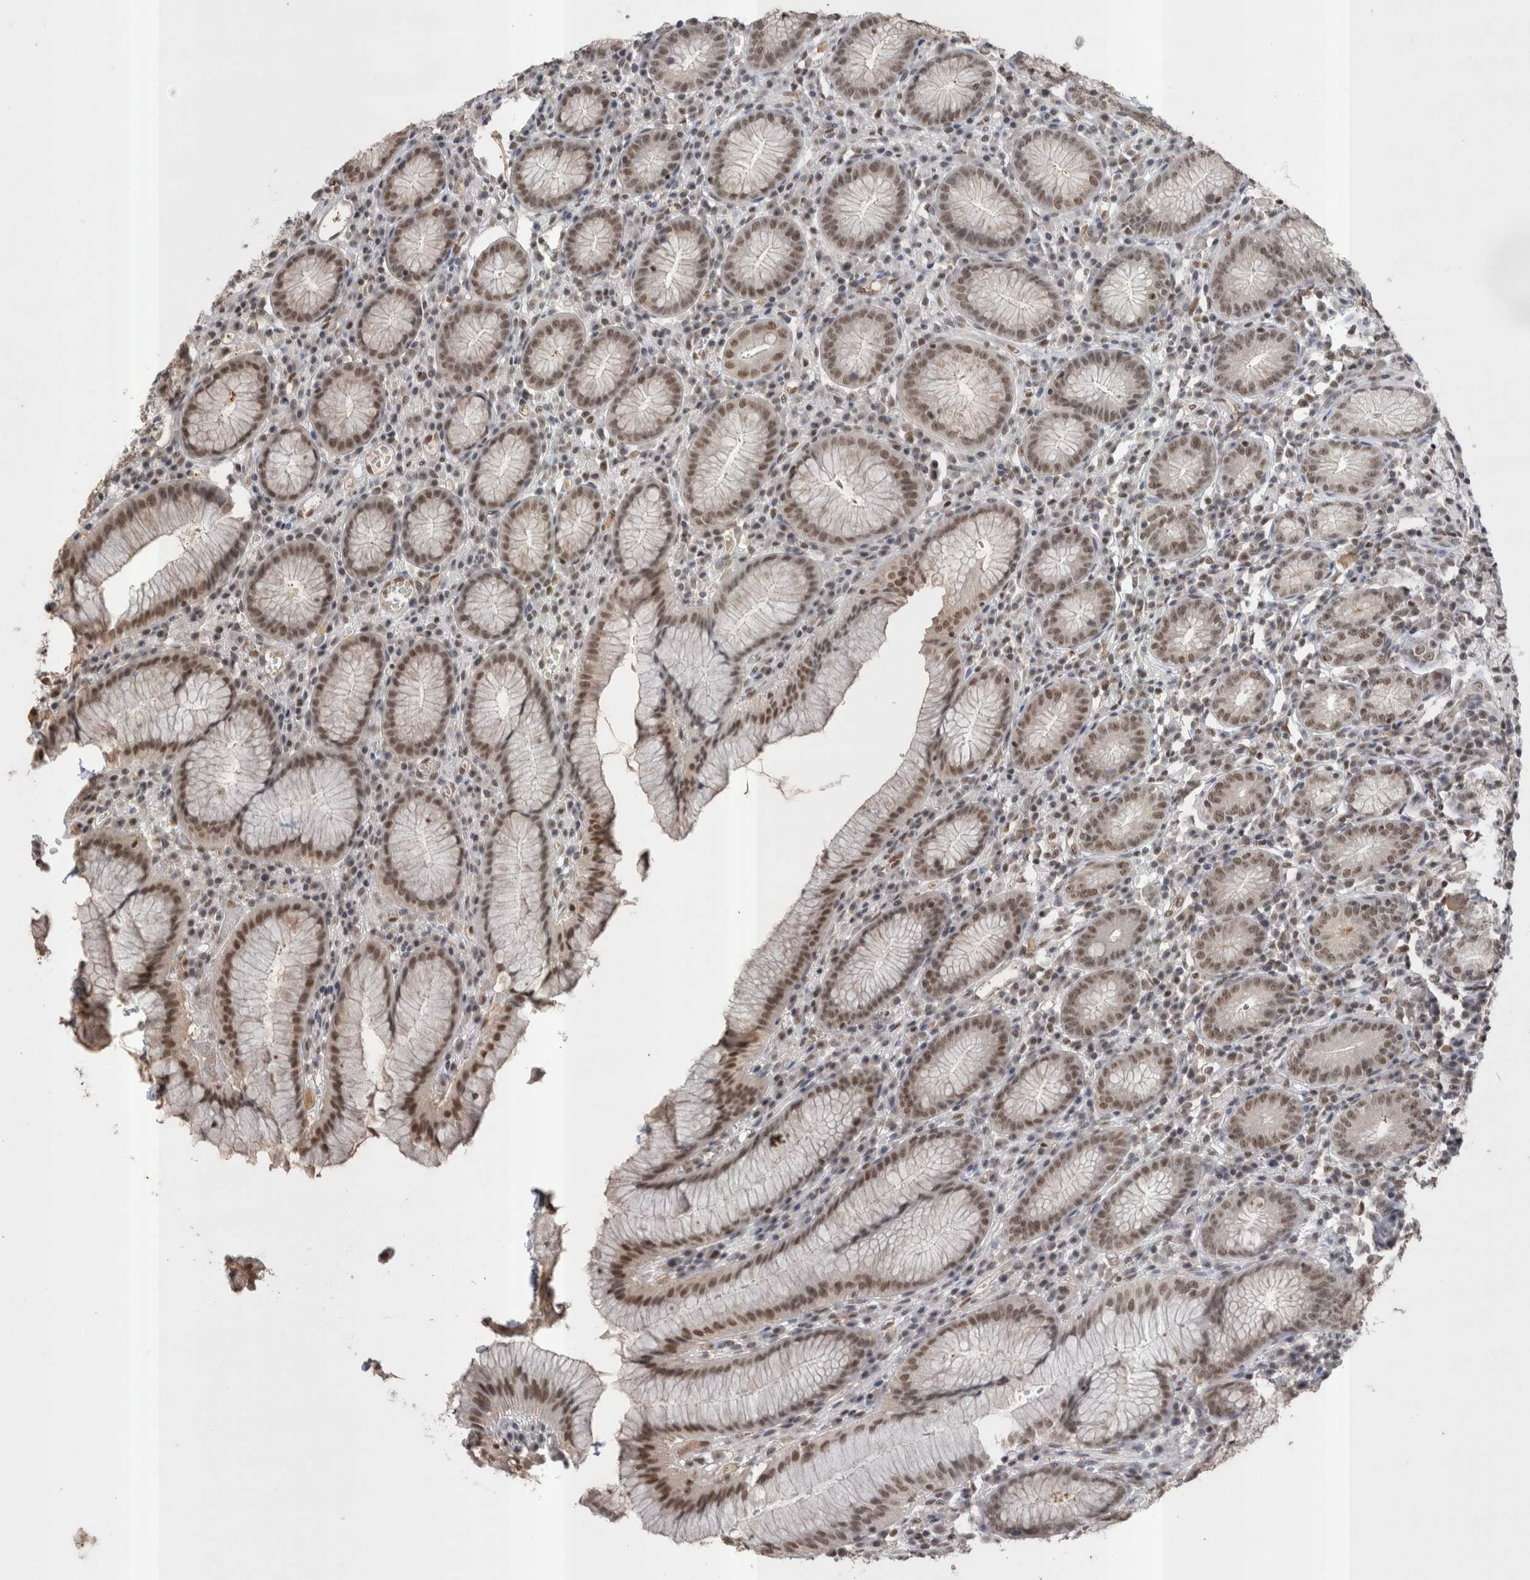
{"staining": {"intensity": "moderate", "quantity": ">75%", "location": "cytoplasmic/membranous,nuclear"}, "tissue": "stomach", "cell_type": "Glandular cells", "image_type": "normal", "snomed": [{"axis": "morphology", "description": "Normal tissue, NOS"}, {"axis": "topography", "description": "Stomach"}], "caption": "IHC of unremarkable stomach demonstrates medium levels of moderate cytoplasmic/membranous,nuclear positivity in approximately >75% of glandular cells.", "gene": "DAXX", "patient": {"sex": "male", "age": 55}}